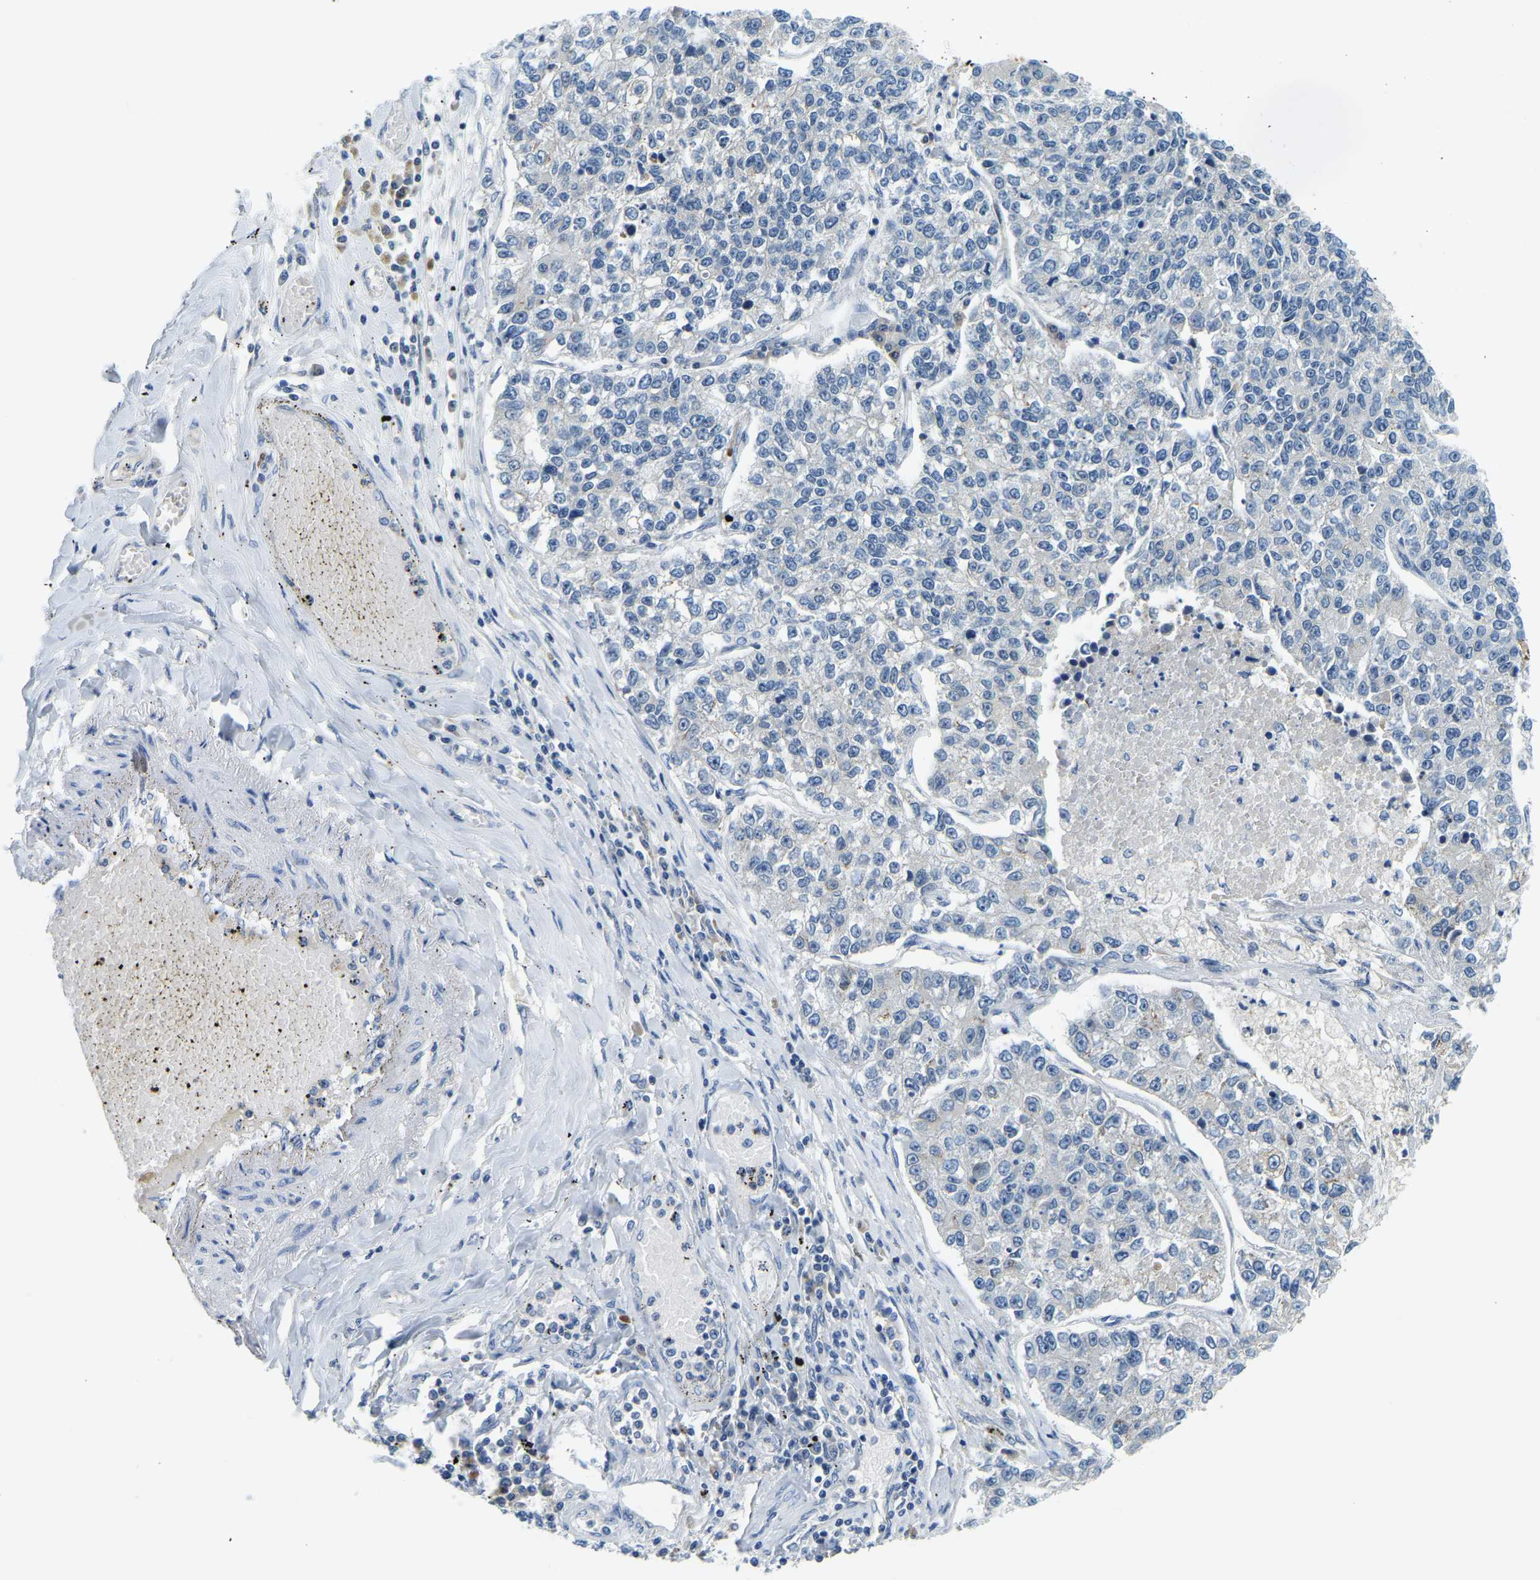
{"staining": {"intensity": "negative", "quantity": "none", "location": "none"}, "tissue": "lung cancer", "cell_type": "Tumor cells", "image_type": "cancer", "snomed": [{"axis": "morphology", "description": "Adenocarcinoma, NOS"}, {"axis": "topography", "description": "Lung"}], "caption": "DAB (3,3'-diaminobenzidine) immunohistochemical staining of human lung adenocarcinoma exhibits no significant staining in tumor cells.", "gene": "RRP1", "patient": {"sex": "male", "age": 49}}